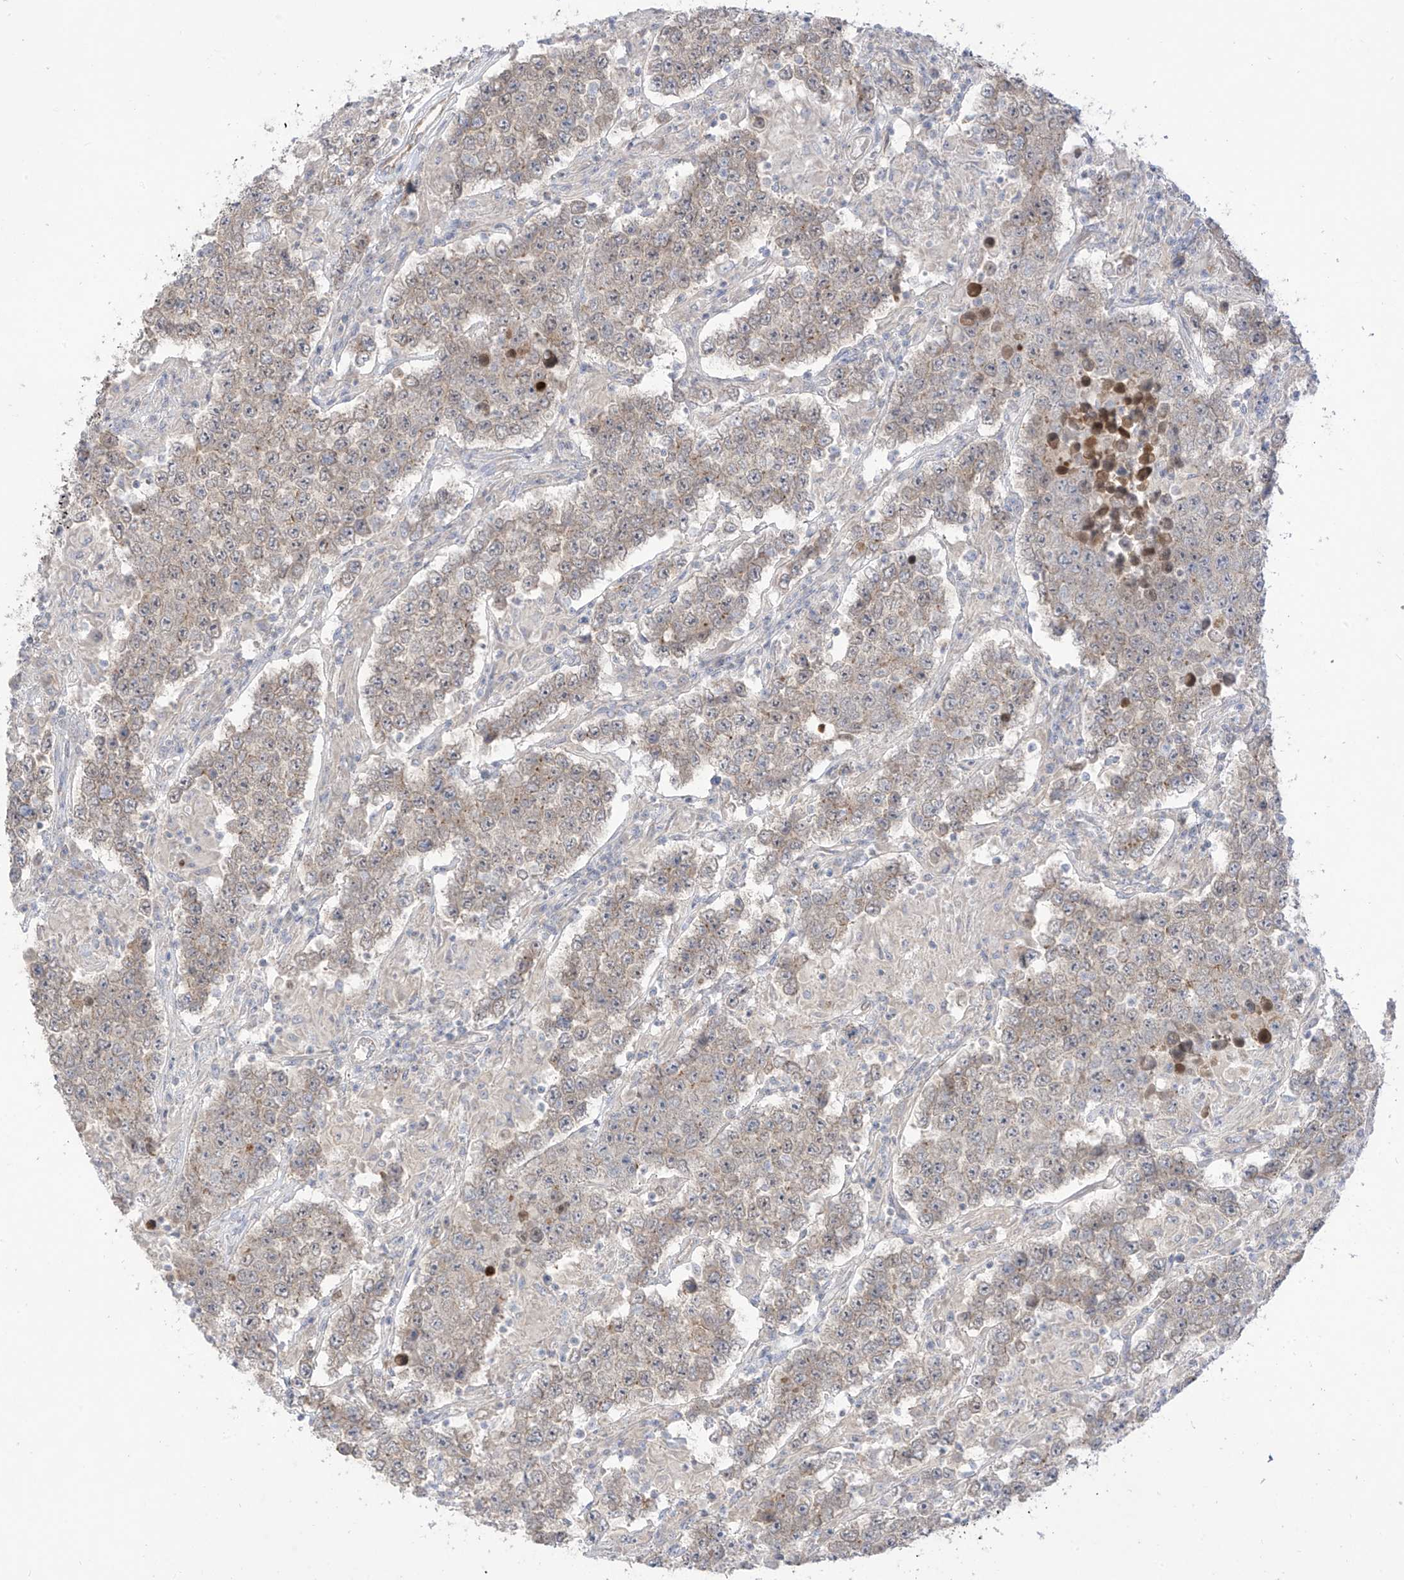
{"staining": {"intensity": "negative", "quantity": "none", "location": "none"}, "tissue": "testis cancer", "cell_type": "Tumor cells", "image_type": "cancer", "snomed": [{"axis": "morphology", "description": "Normal tissue, NOS"}, {"axis": "morphology", "description": "Urothelial carcinoma, High grade"}, {"axis": "morphology", "description": "Seminoma, NOS"}, {"axis": "morphology", "description": "Carcinoma, Embryonal, NOS"}, {"axis": "topography", "description": "Urinary bladder"}, {"axis": "topography", "description": "Testis"}], "caption": "High magnification brightfield microscopy of embryonal carcinoma (testis) stained with DAB (3,3'-diaminobenzidine) (brown) and counterstained with hematoxylin (blue): tumor cells show no significant expression.", "gene": "EIPR1", "patient": {"sex": "male", "age": 41}}